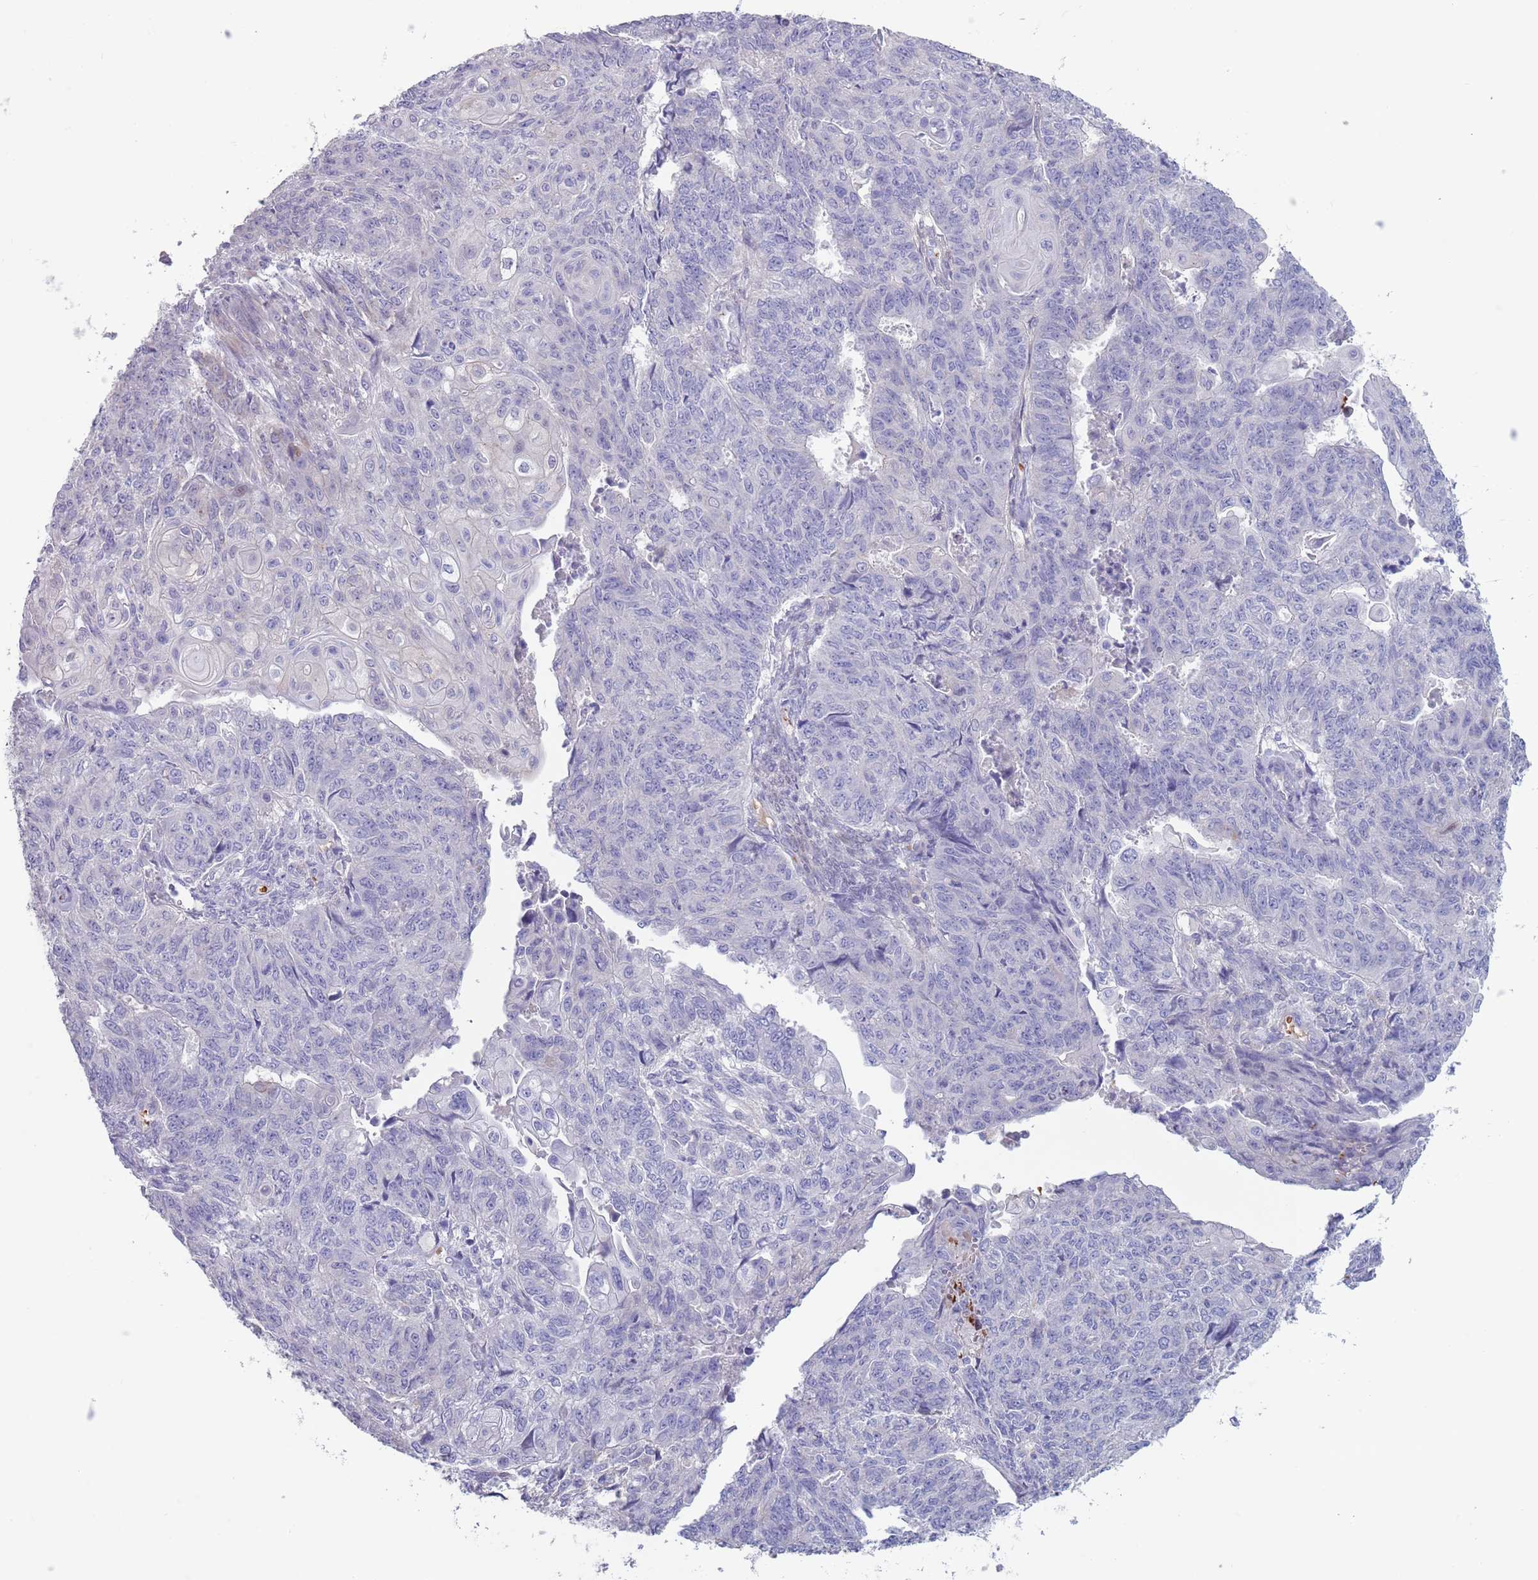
{"staining": {"intensity": "negative", "quantity": "none", "location": "none"}, "tissue": "endometrial cancer", "cell_type": "Tumor cells", "image_type": "cancer", "snomed": [{"axis": "morphology", "description": "Adenocarcinoma, NOS"}, {"axis": "topography", "description": "Endometrium"}], "caption": "Histopathology image shows no protein staining in tumor cells of endometrial cancer tissue.", "gene": "ZNF14", "patient": {"sex": "female", "age": 32}}